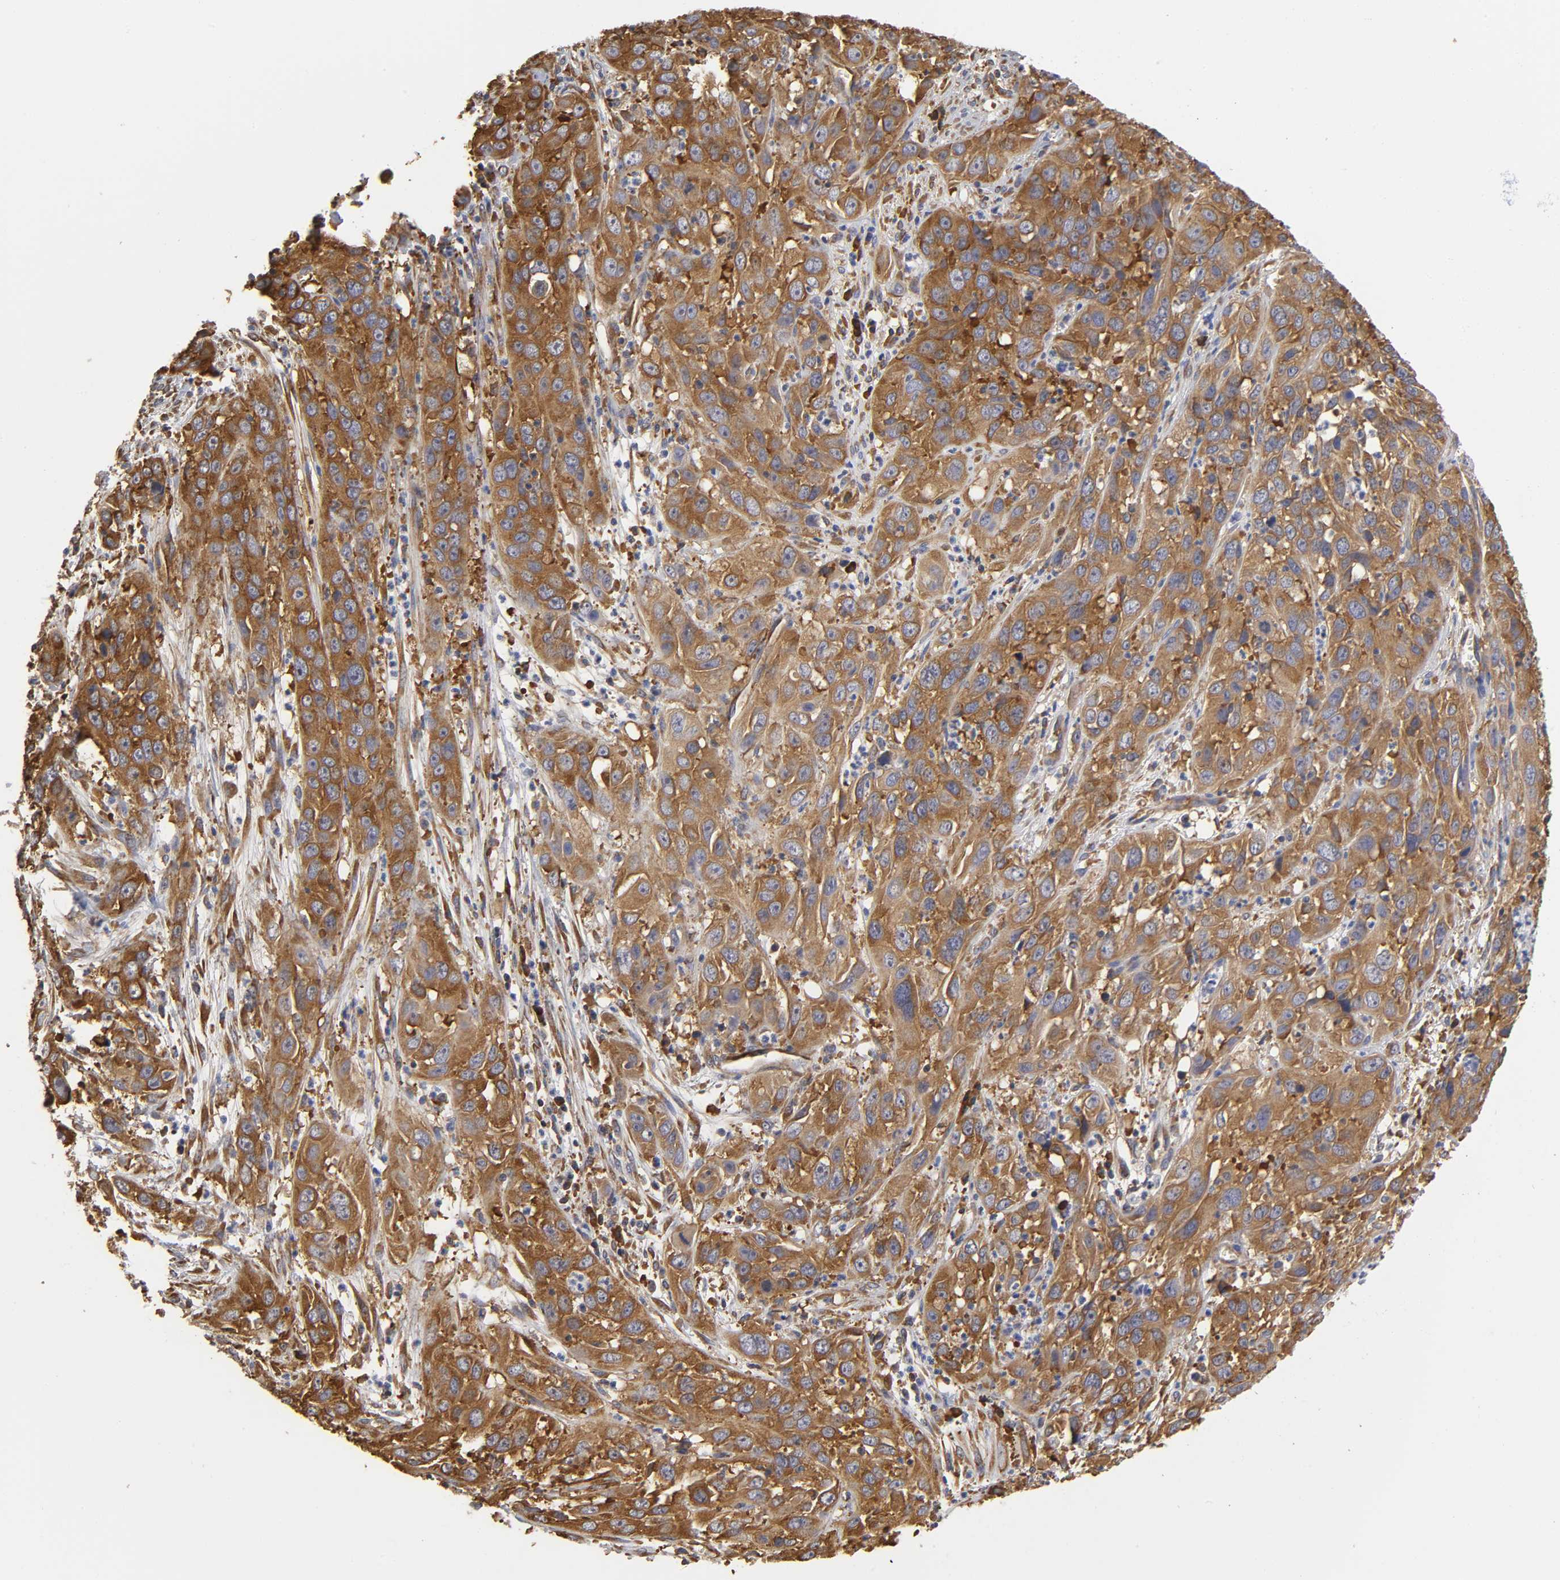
{"staining": {"intensity": "strong", "quantity": ">75%", "location": "cytoplasmic/membranous"}, "tissue": "cervical cancer", "cell_type": "Tumor cells", "image_type": "cancer", "snomed": [{"axis": "morphology", "description": "Squamous cell carcinoma, NOS"}, {"axis": "topography", "description": "Cervix"}], "caption": "Squamous cell carcinoma (cervical) tissue displays strong cytoplasmic/membranous expression in about >75% of tumor cells", "gene": "RPL14", "patient": {"sex": "female", "age": 32}}